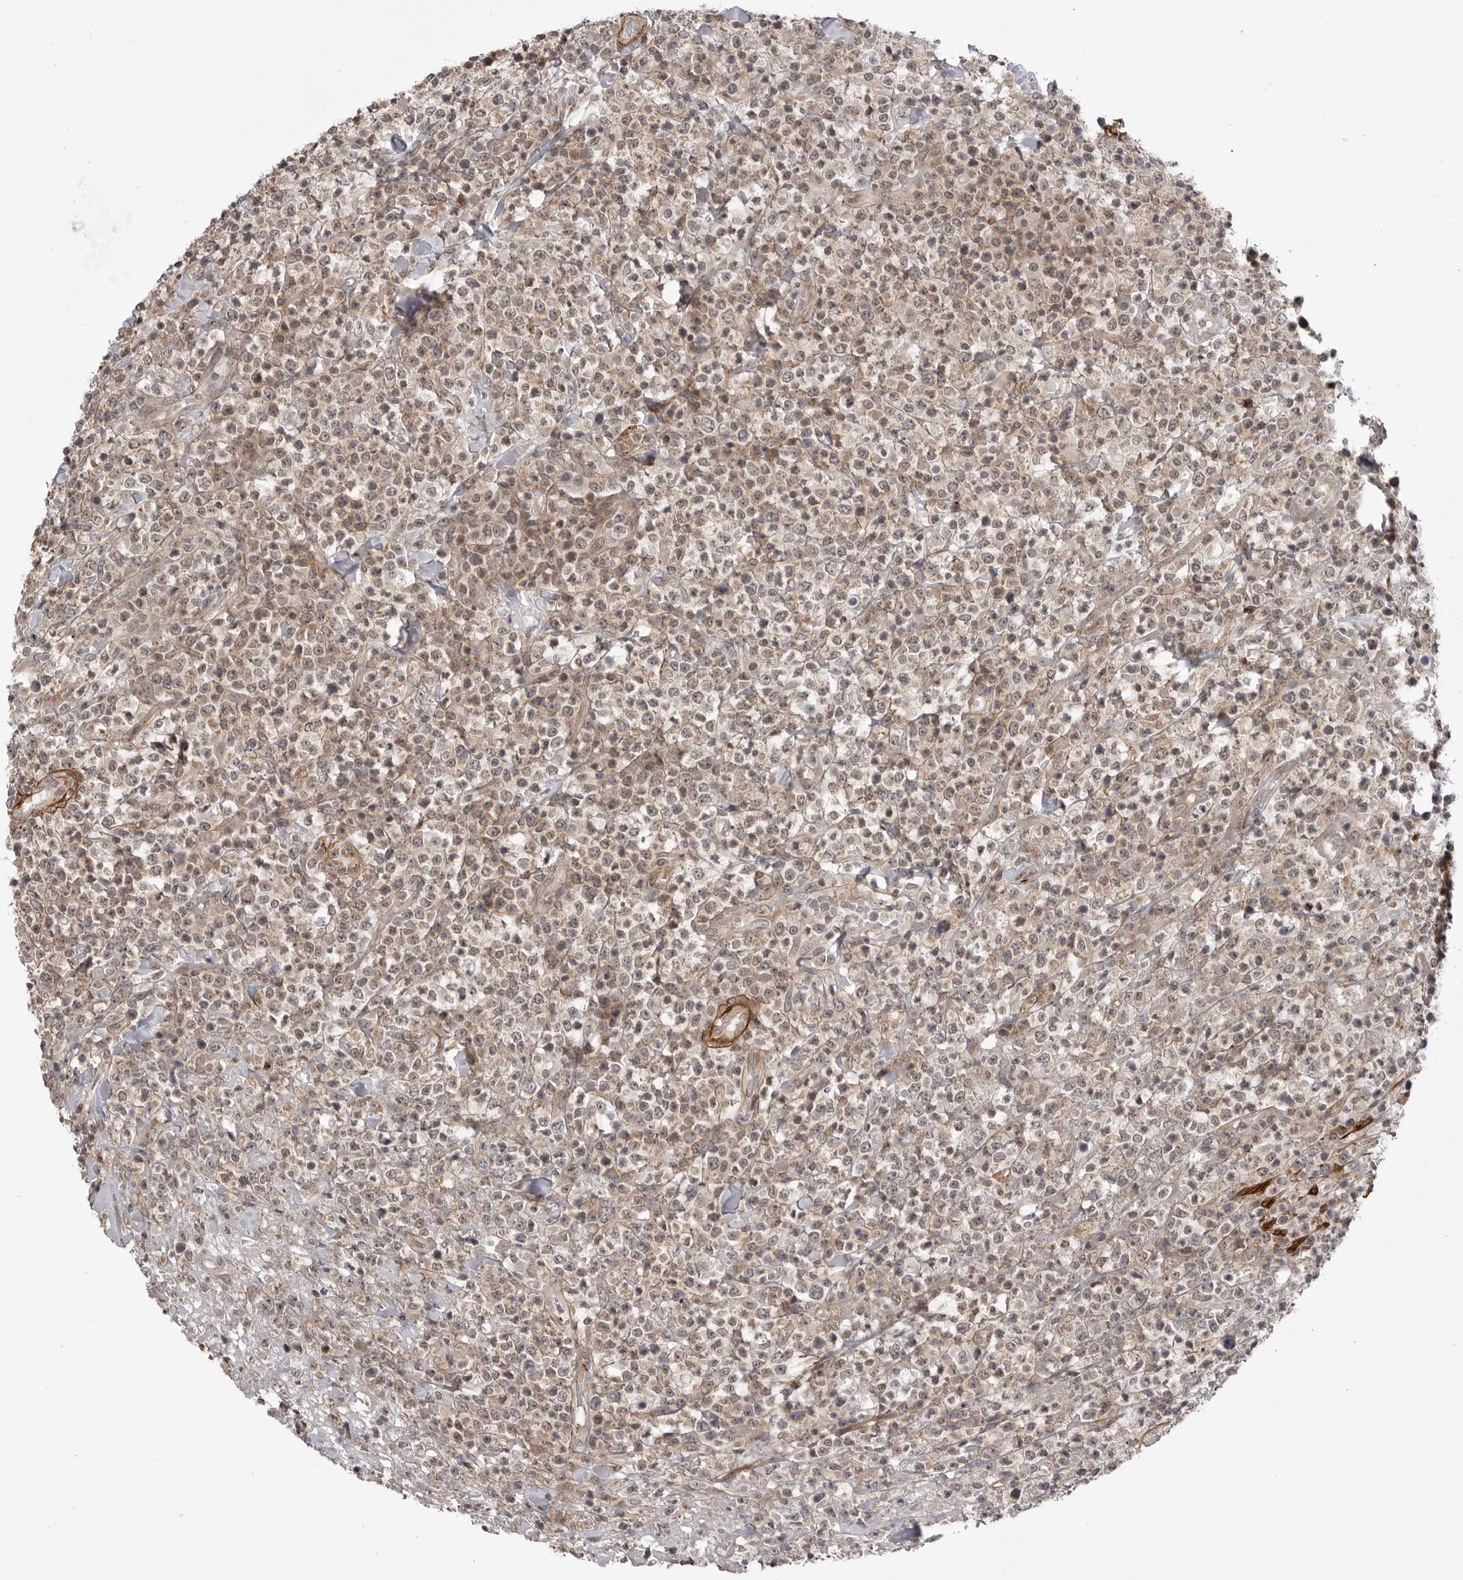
{"staining": {"intensity": "weak", "quantity": "<25%", "location": "cytoplasmic/membranous,nuclear"}, "tissue": "lymphoma", "cell_type": "Tumor cells", "image_type": "cancer", "snomed": [{"axis": "morphology", "description": "Malignant lymphoma, non-Hodgkin's type, High grade"}, {"axis": "topography", "description": "Colon"}], "caption": "An IHC histopathology image of lymphoma is shown. There is no staining in tumor cells of lymphoma.", "gene": "SORBS1", "patient": {"sex": "female", "age": 53}}